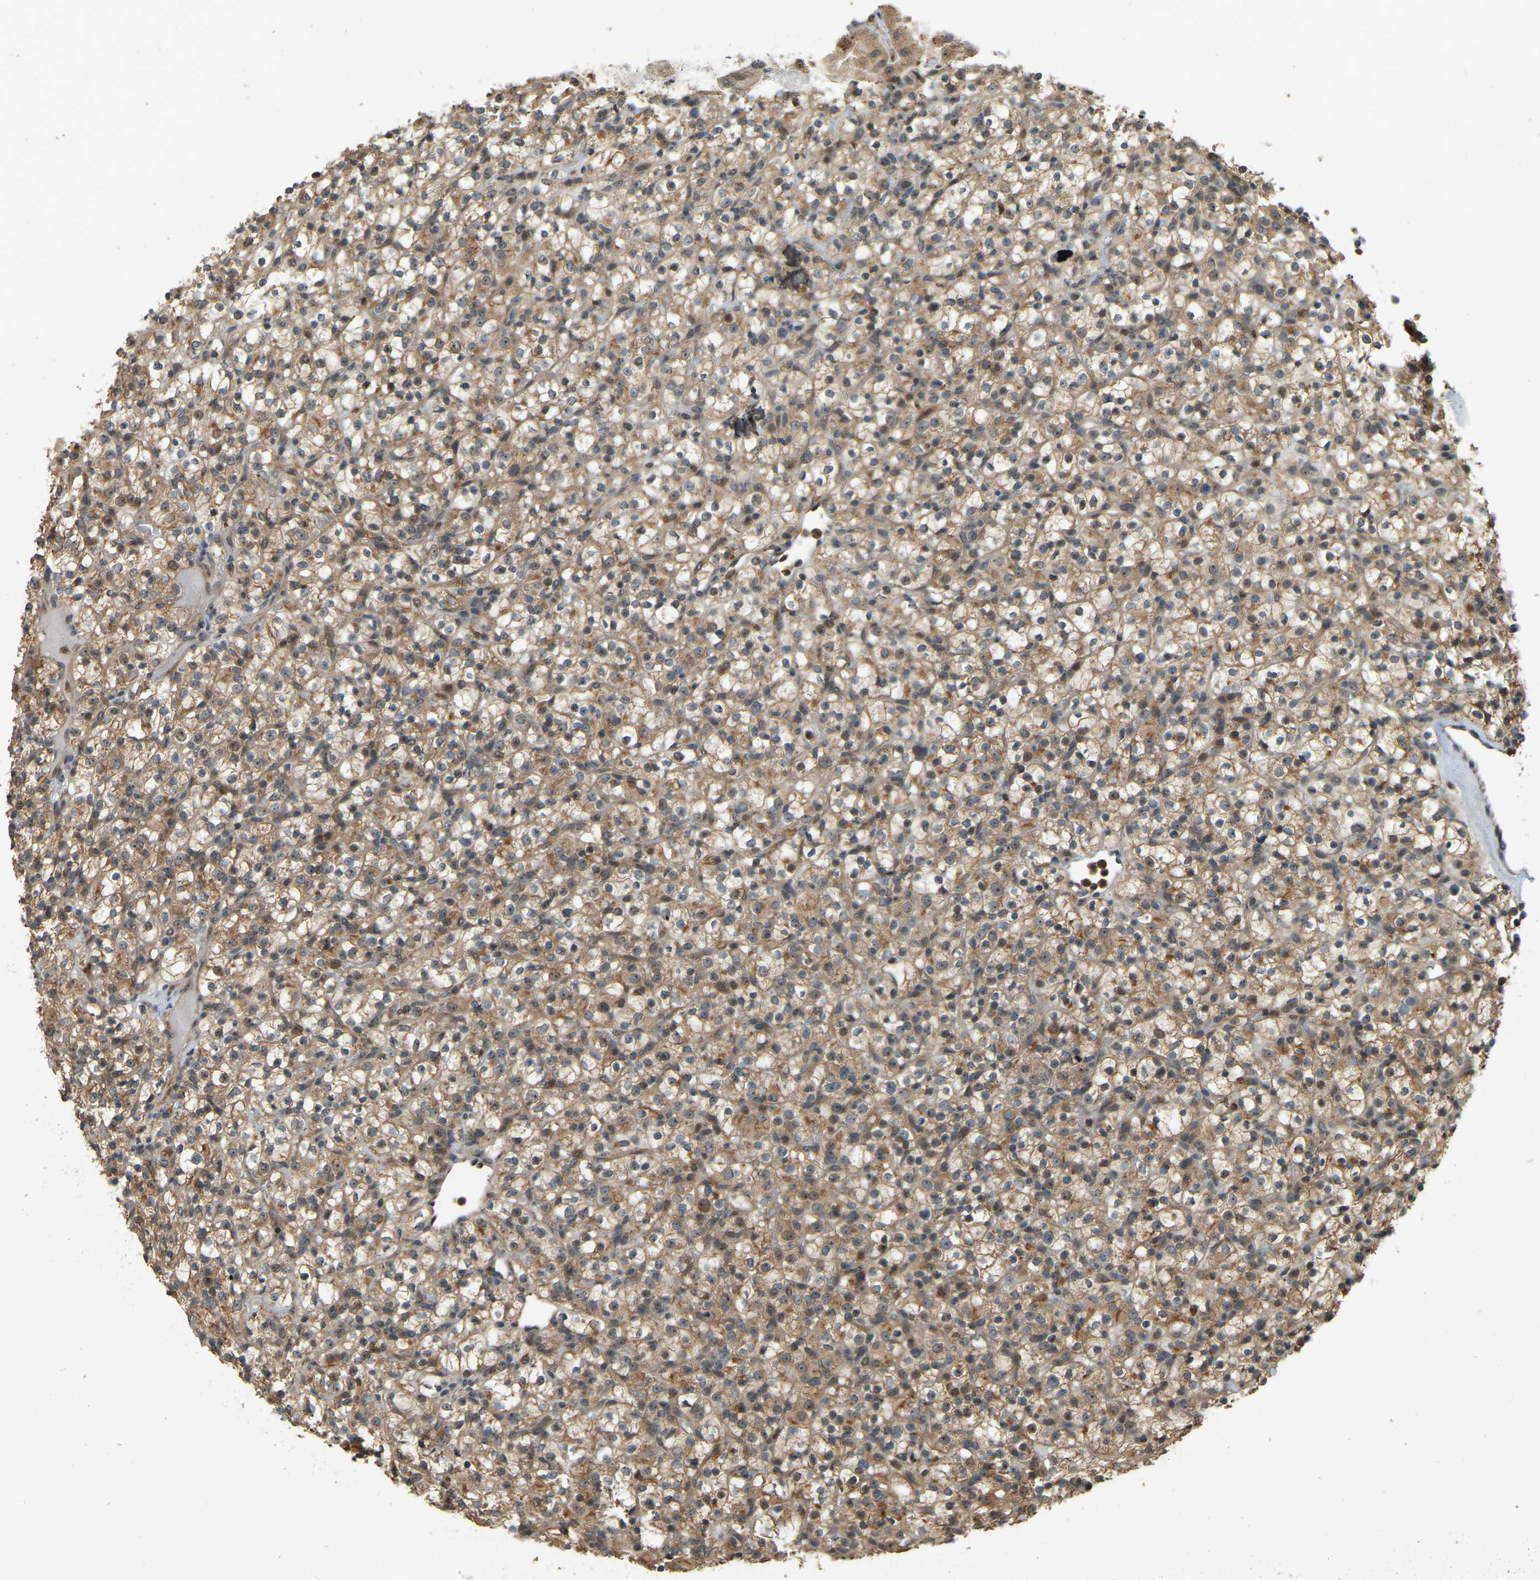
{"staining": {"intensity": "moderate", "quantity": ">75%", "location": "cytoplasmic/membranous"}, "tissue": "renal cancer", "cell_type": "Tumor cells", "image_type": "cancer", "snomed": [{"axis": "morphology", "description": "Normal tissue, NOS"}, {"axis": "morphology", "description": "Adenocarcinoma, NOS"}, {"axis": "topography", "description": "Kidney"}], "caption": "The image exhibits a brown stain indicating the presence of a protein in the cytoplasmic/membranous of tumor cells in renal cancer (adenocarcinoma).", "gene": "BRF2", "patient": {"sex": "female", "age": 72}}